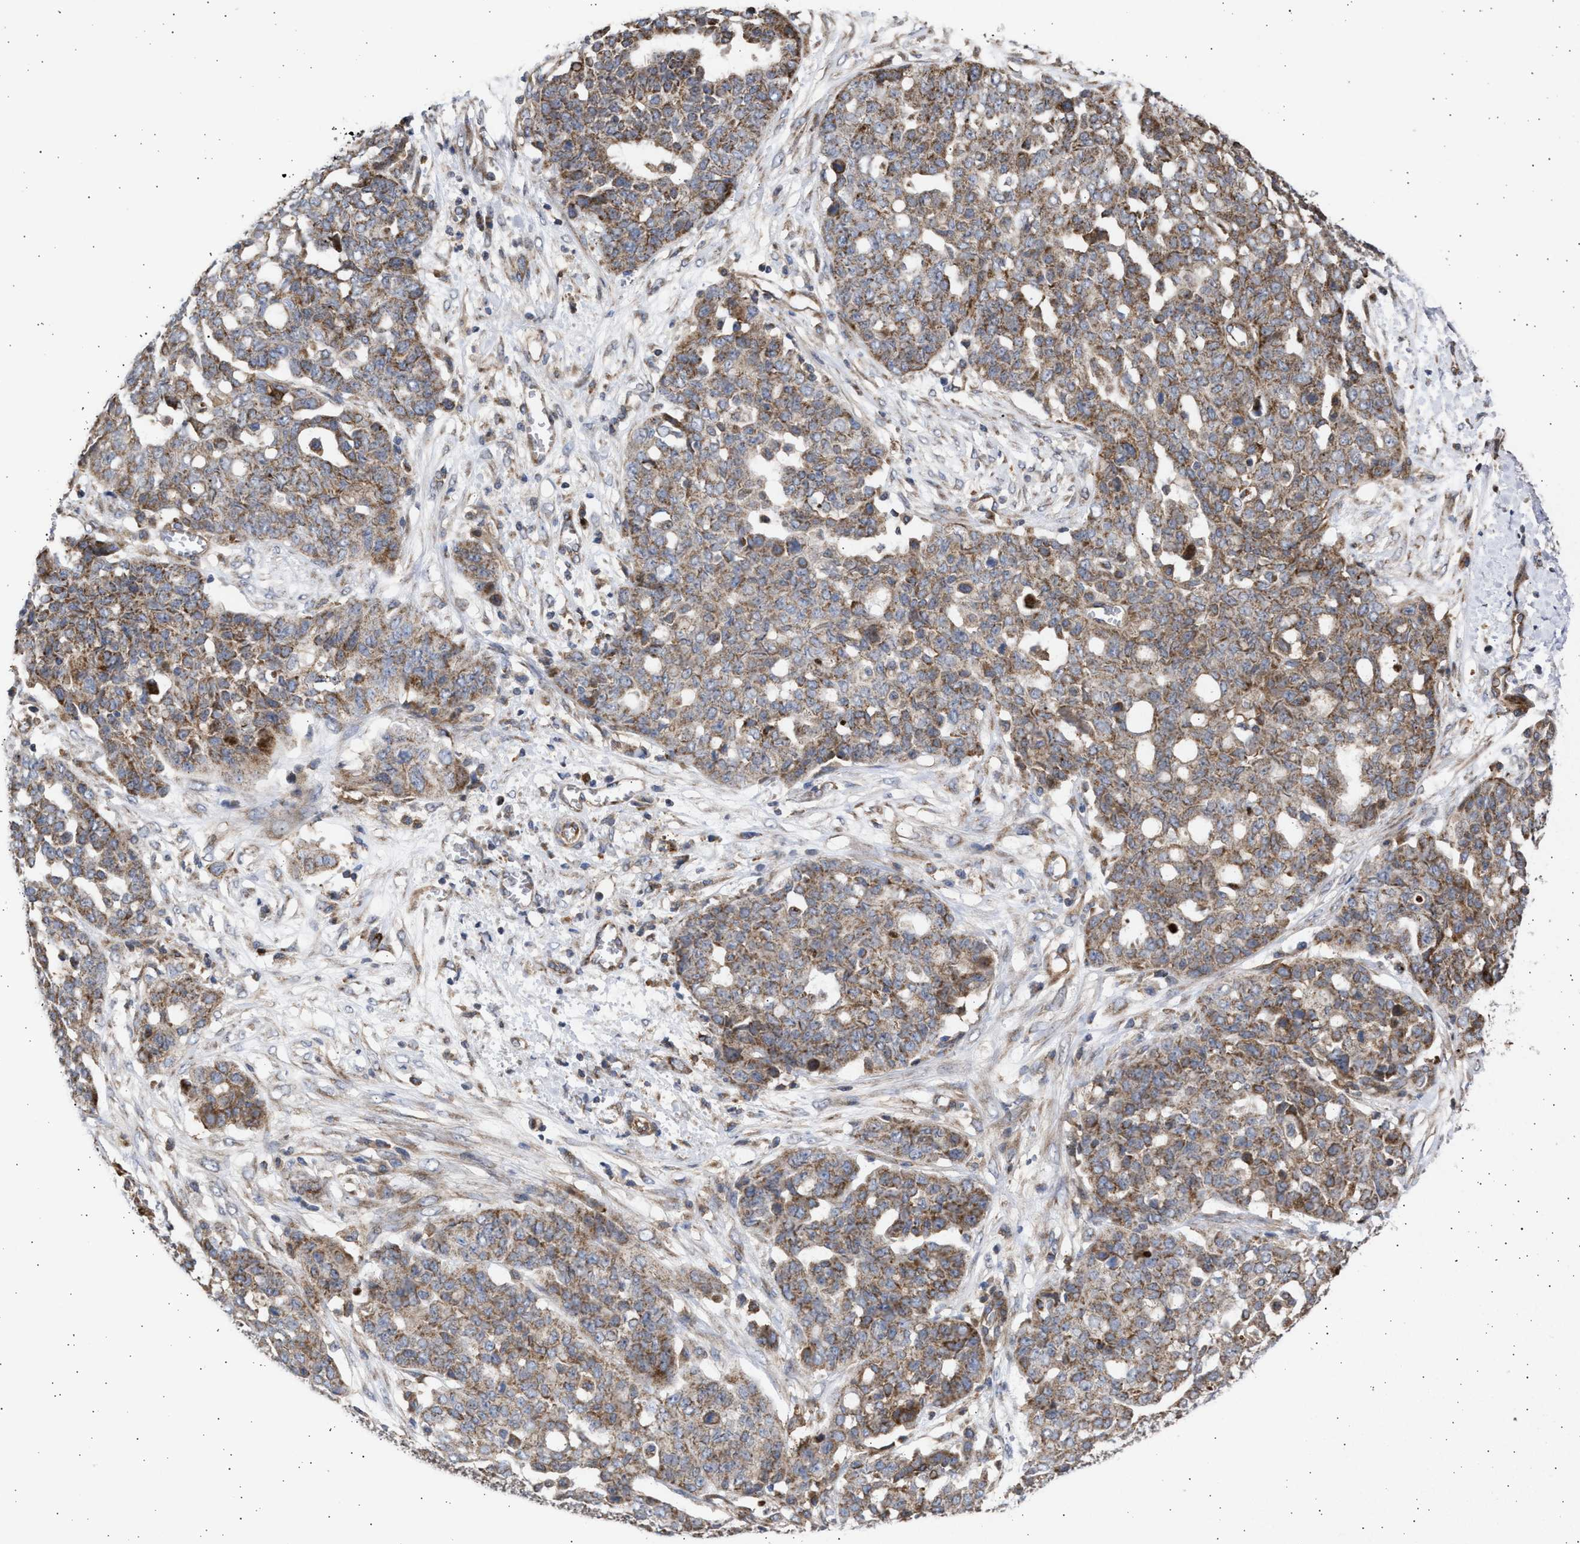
{"staining": {"intensity": "moderate", "quantity": ">75%", "location": "cytoplasmic/membranous"}, "tissue": "ovarian cancer", "cell_type": "Tumor cells", "image_type": "cancer", "snomed": [{"axis": "morphology", "description": "Cystadenocarcinoma, serous, NOS"}, {"axis": "topography", "description": "Soft tissue"}, {"axis": "topography", "description": "Ovary"}], "caption": "Protein expression analysis of serous cystadenocarcinoma (ovarian) exhibits moderate cytoplasmic/membranous positivity in about >75% of tumor cells.", "gene": "TTC19", "patient": {"sex": "female", "age": 57}}